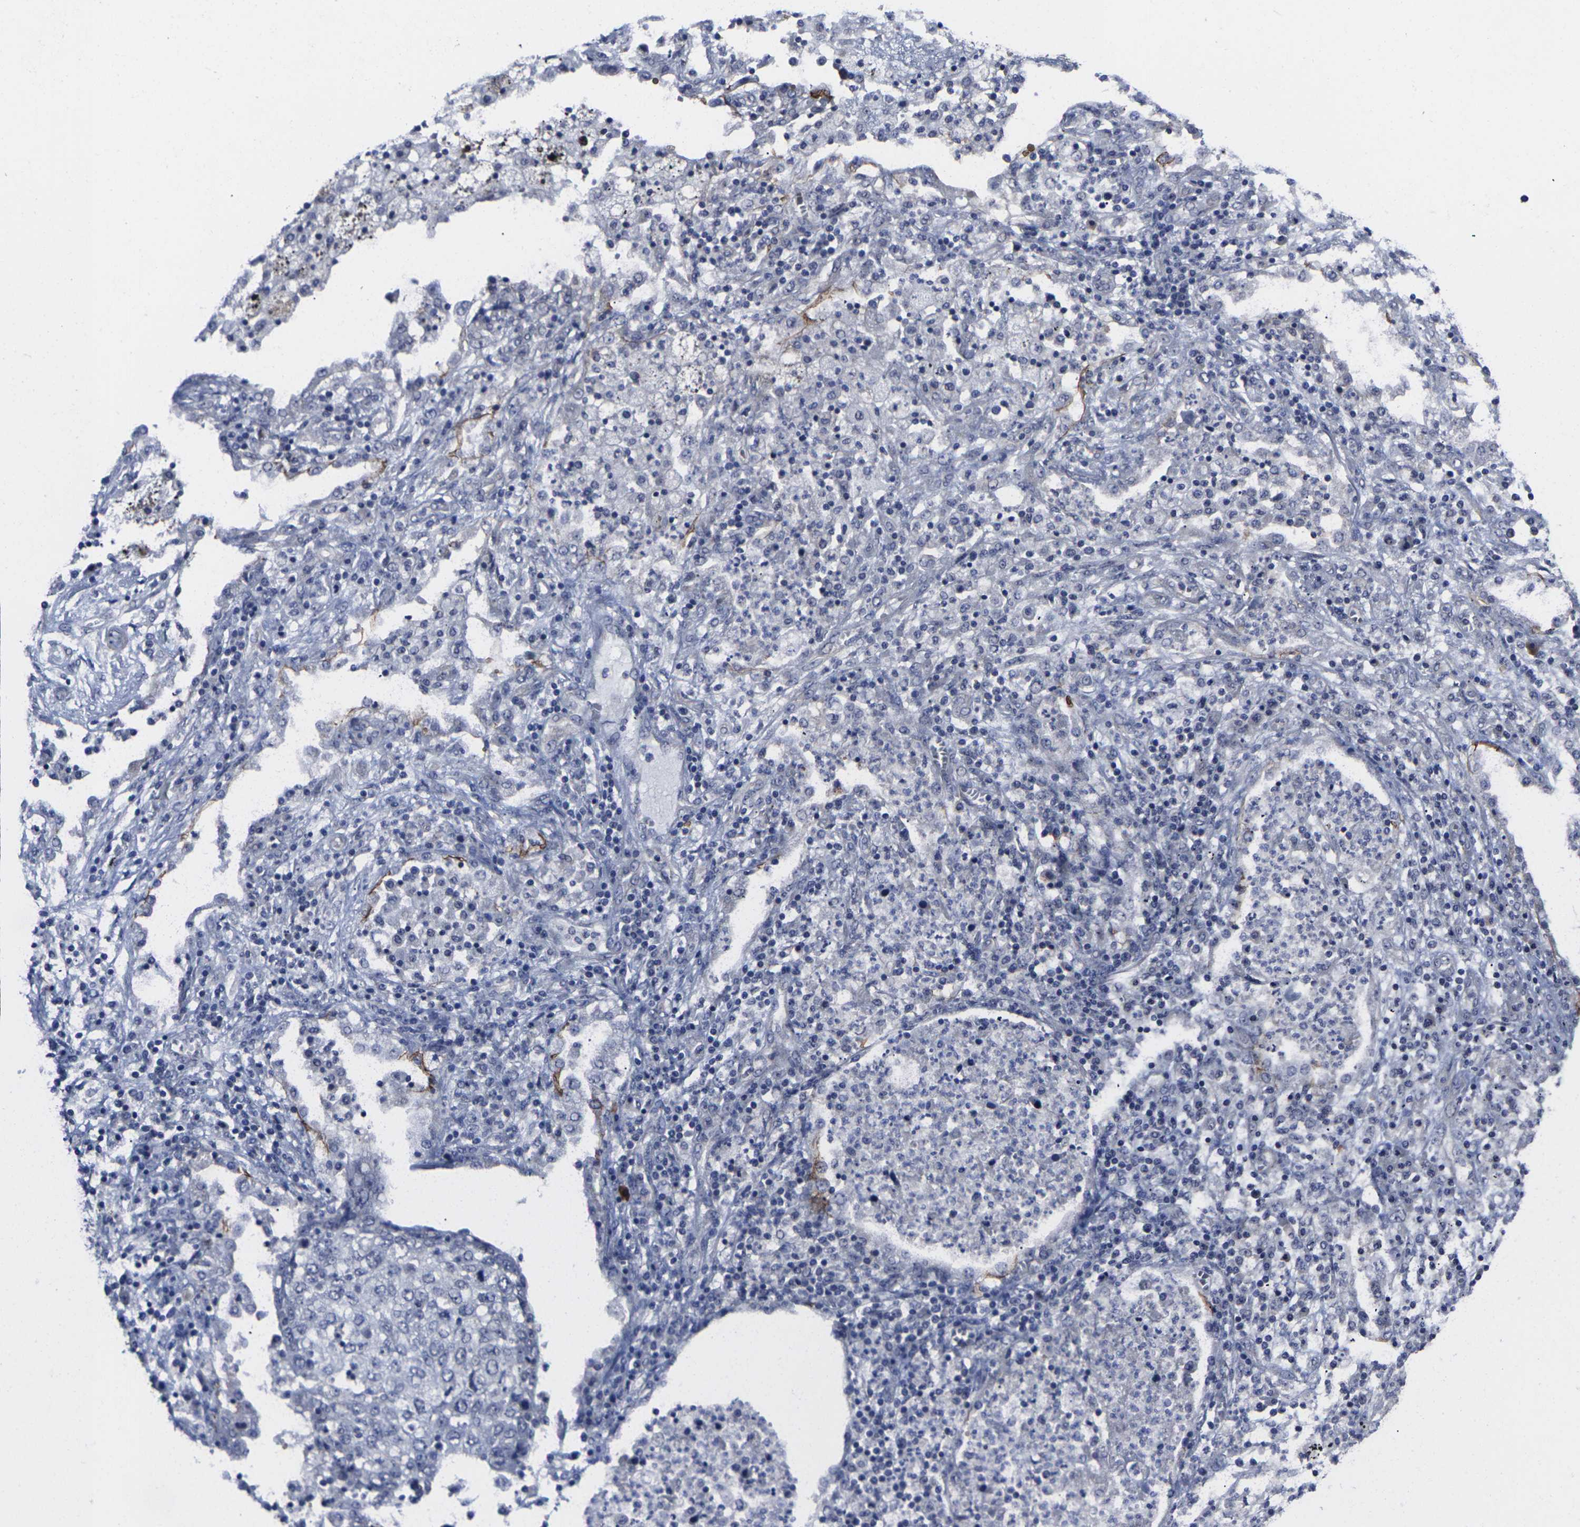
{"staining": {"intensity": "negative", "quantity": "none", "location": "none"}, "tissue": "lung cancer", "cell_type": "Tumor cells", "image_type": "cancer", "snomed": [{"axis": "morphology", "description": "Squamous cell carcinoma, NOS"}, {"axis": "topography", "description": "Lung"}], "caption": "An image of human lung cancer is negative for staining in tumor cells.", "gene": "MSANTD4", "patient": {"sex": "female", "age": 63}}